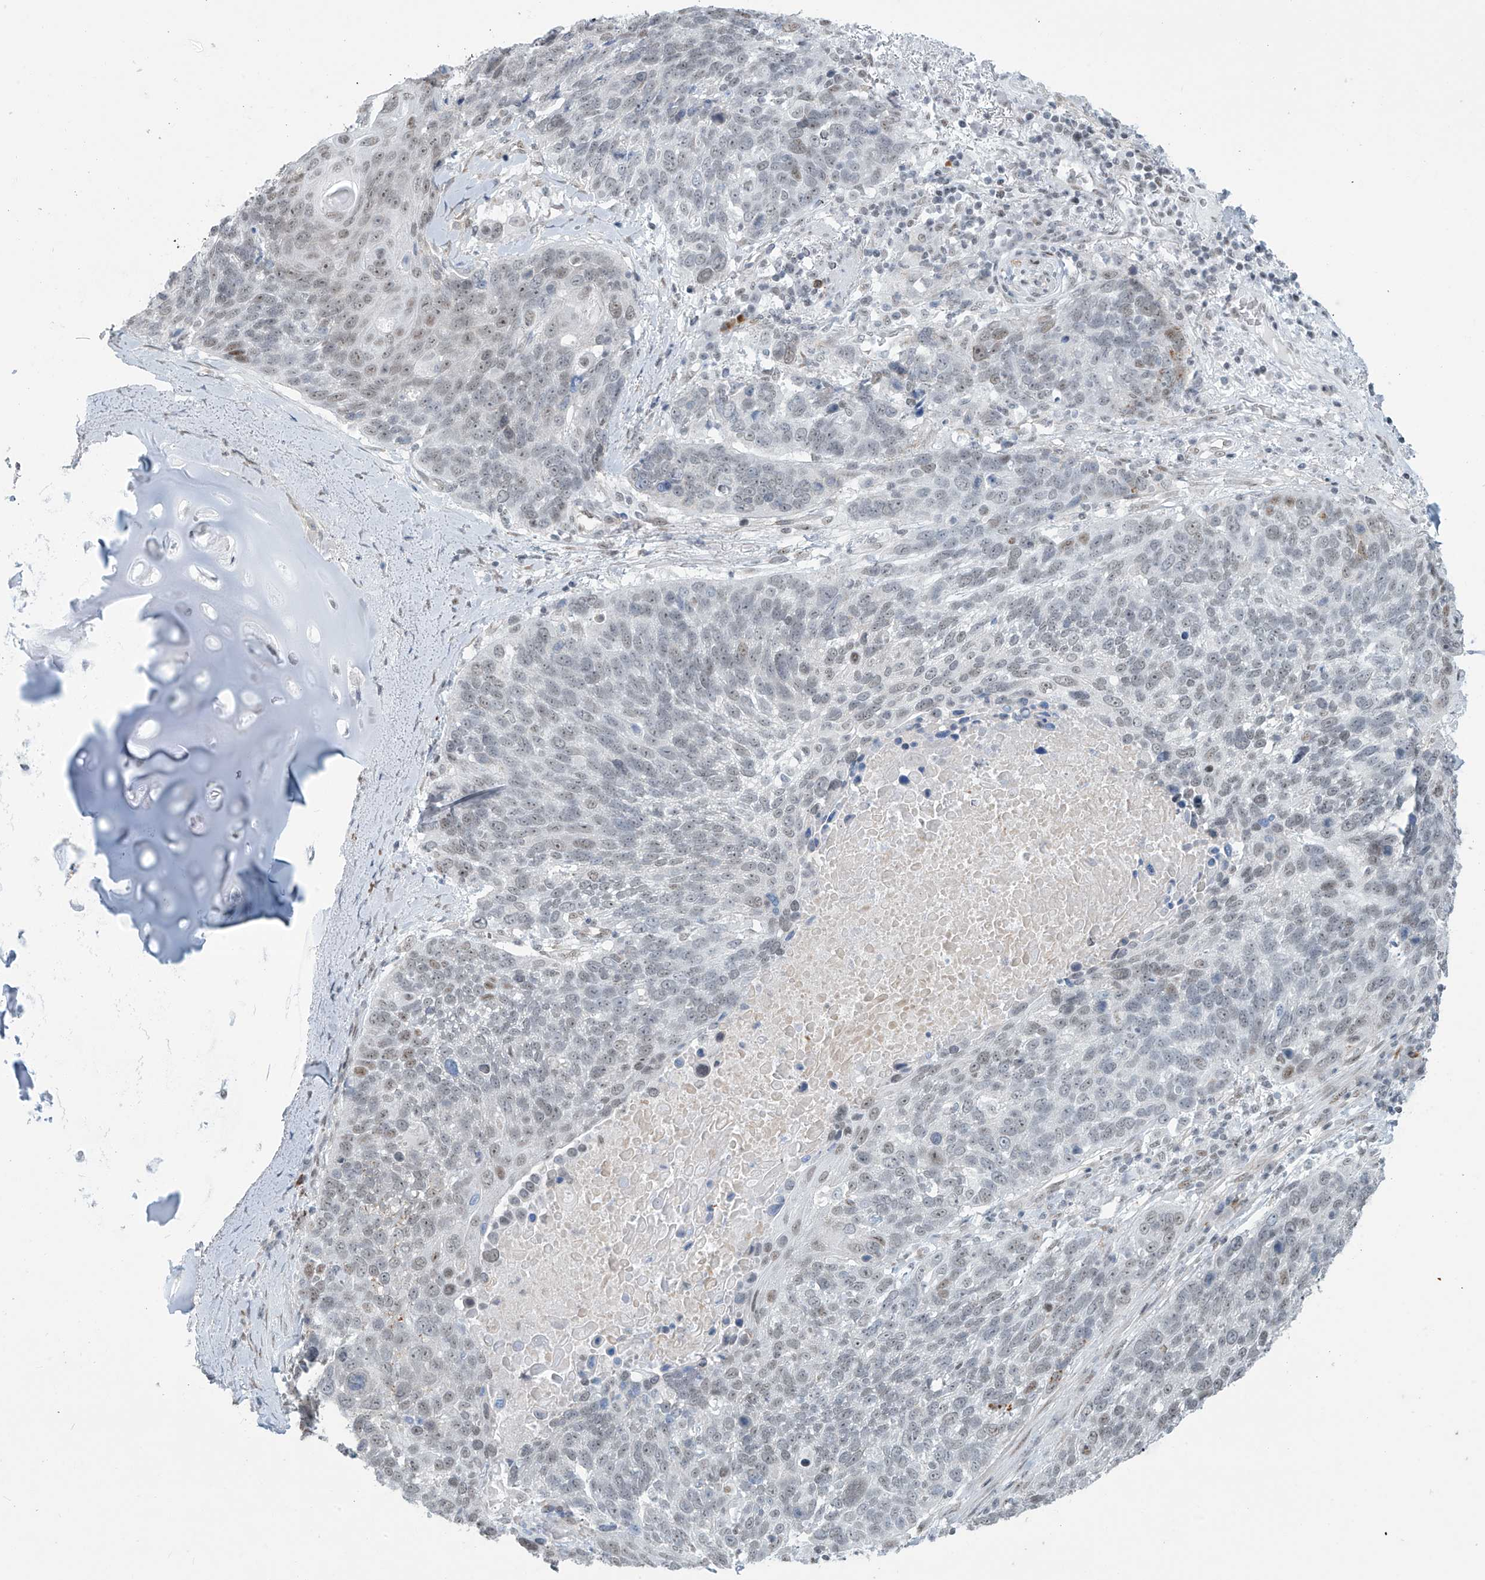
{"staining": {"intensity": "weak", "quantity": ">75%", "location": "nuclear"}, "tissue": "lung cancer", "cell_type": "Tumor cells", "image_type": "cancer", "snomed": [{"axis": "morphology", "description": "Squamous cell carcinoma, NOS"}, {"axis": "topography", "description": "Lung"}], "caption": "IHC image of human lung cancer (squamous cell carcinoma) stained for a protein (brown), which exhibits low levels of weak nuclear expression in about >75% of tumor cells.", "gene": "SARNP", "patient": {"sex": "male", "age": 66}}